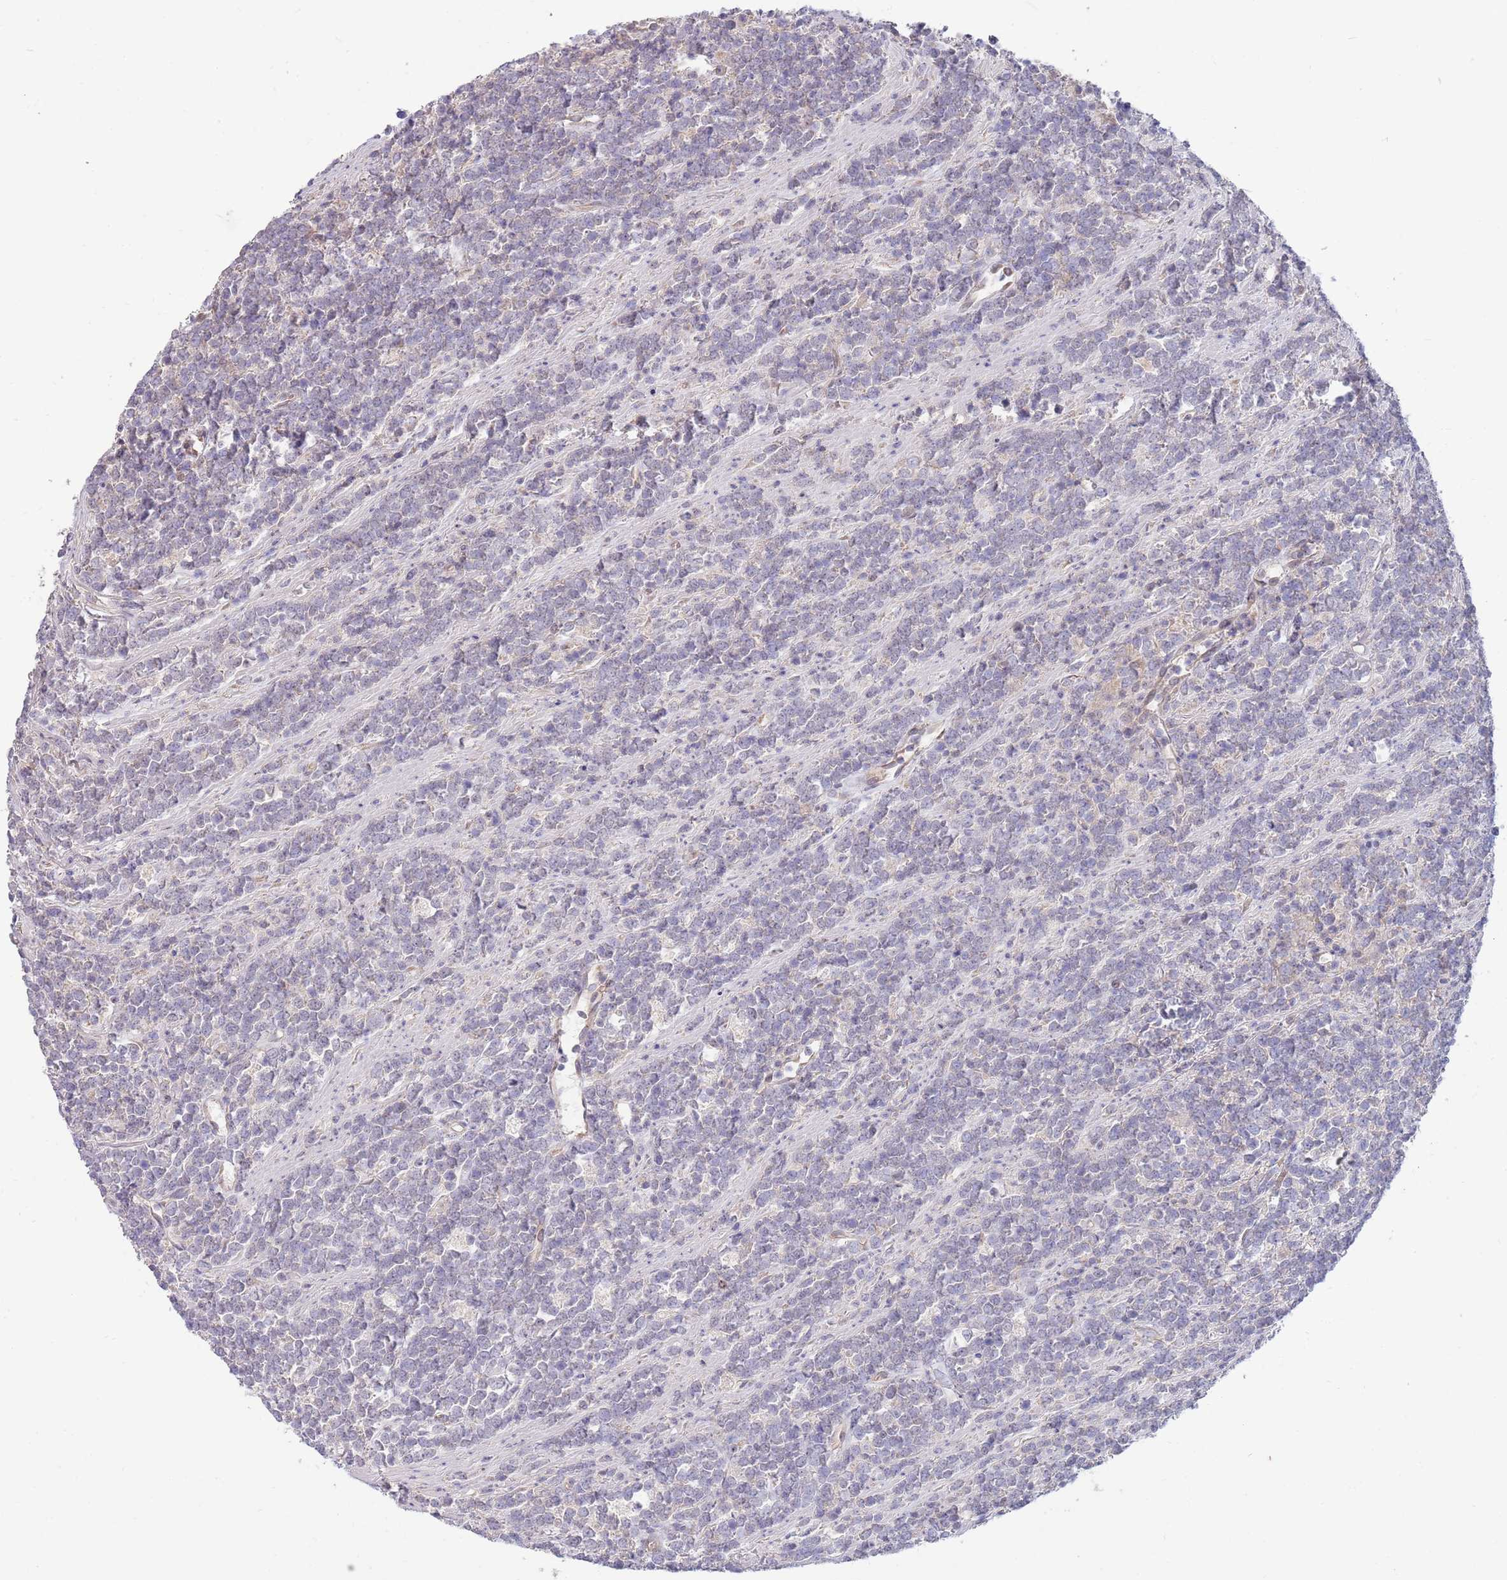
{"staining": {"intensity": "negative", "quantity": "none", "location": "none"}, "tissue": "lymphoma", "cell_type": "Tumor cells", "image_type": "cancer", "snomed": [{"axis": "morphology", "description": "Malignant lymphoma, non-Hodgkin's type, High grade"}, {"axis": "topography", "description": "Small intestine"}, {"axis": "topography", "description": "Colon"}], "caption": "Immunohistochemistry of malignant lymphoma, non-Hodgkin's type (high-grade) reveals no positivity in tumor cells.", "gene": "MARVELD2", "patient": {"sex": "male", "age": 8}}